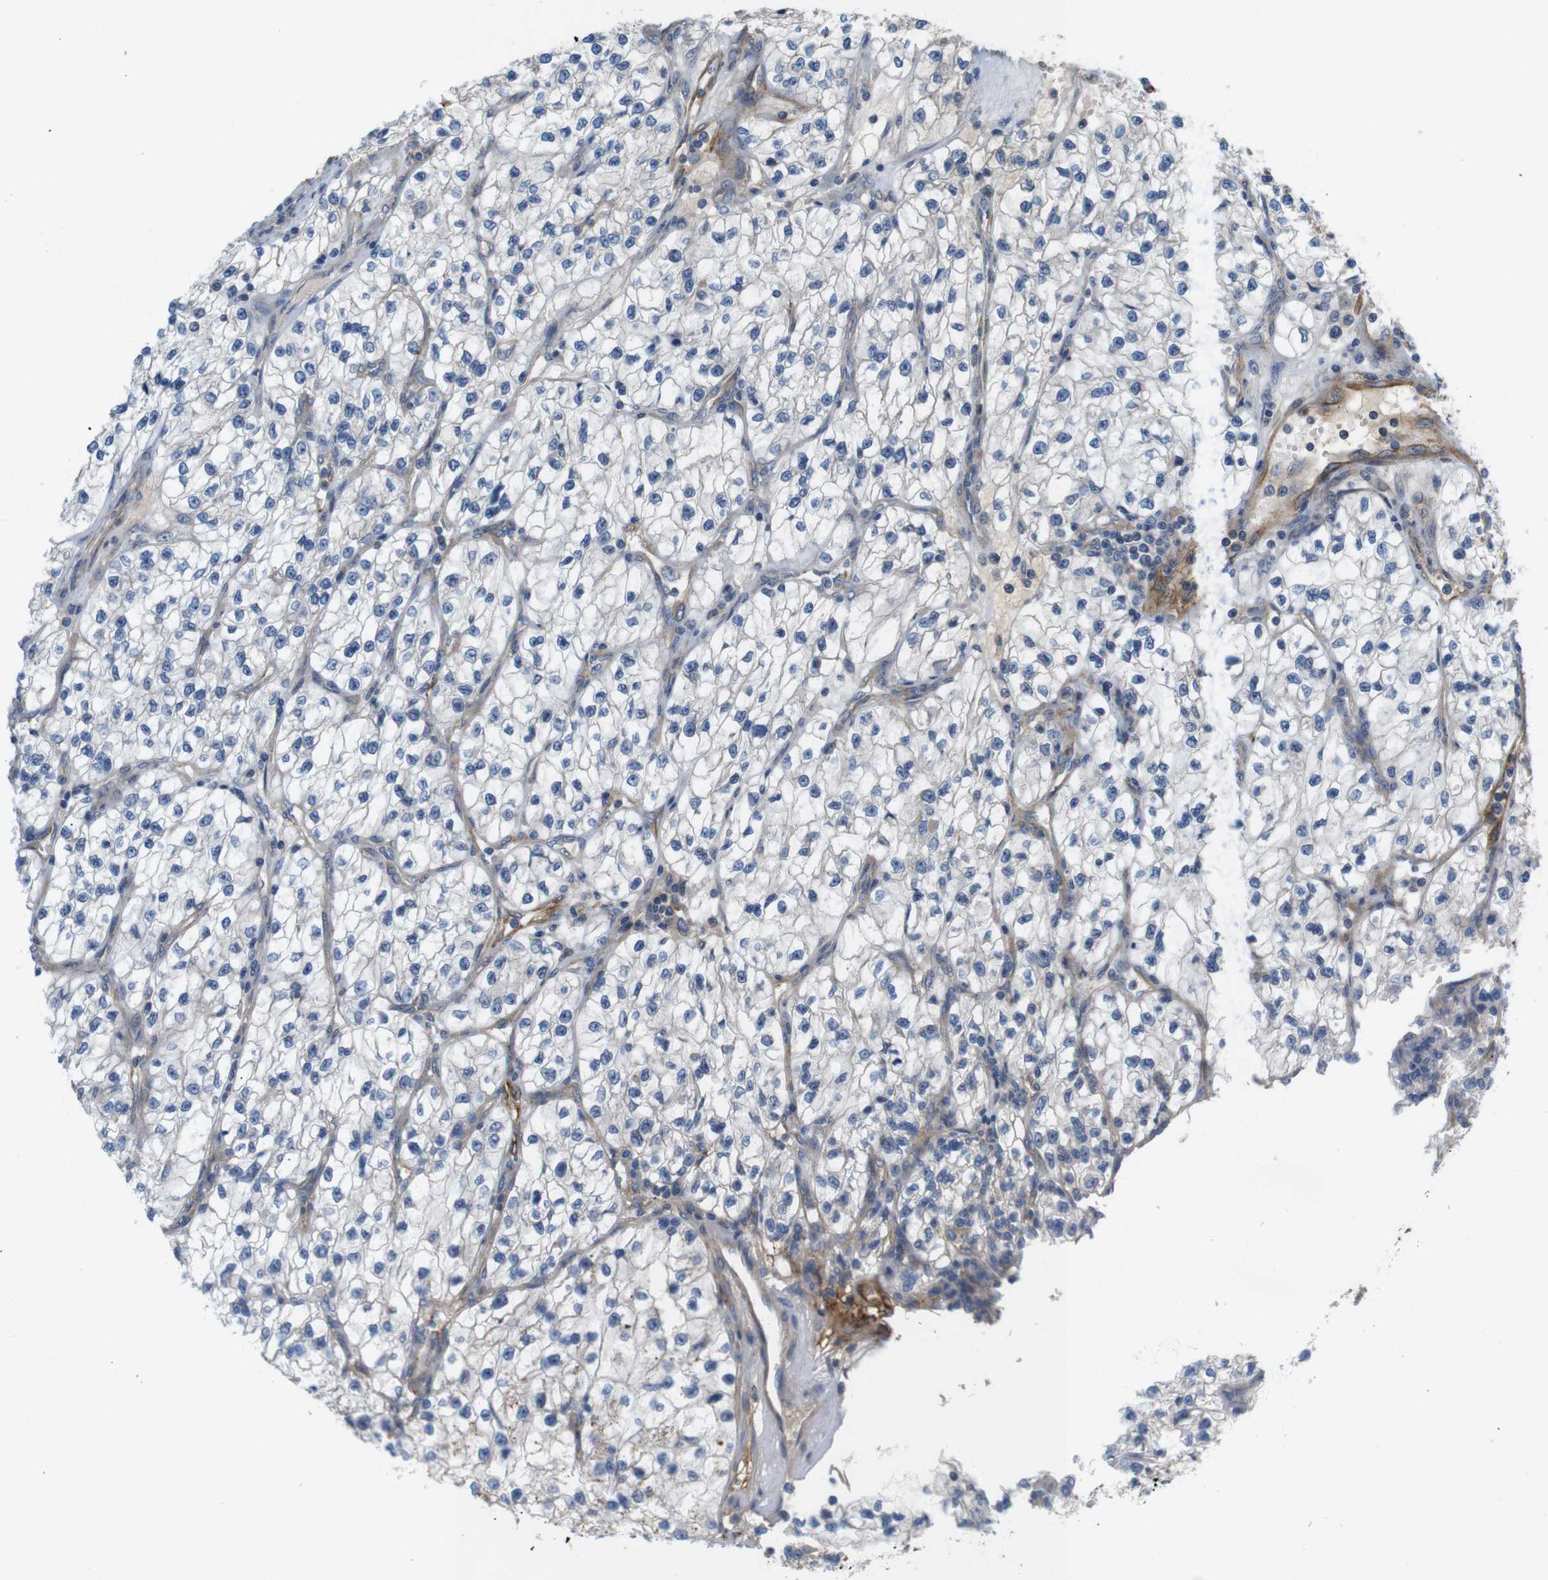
{"staining": {"intensity": "negative", "quantity": "none", "location": "none"}, "tissue": "renal cancer", "cell_type": "Tumor cells", "image_type": "cancer", "snomed": [{"axis": "morphology", "description": "Adenocarcinoma, NOS"}, {"axis": "topography", "description": "Kidney"}], "caption": "High power microscopy image of an immunohistochemistry (IHC) micrograph of renal adenocarcinoma, revealing no significant staining in tumor cells. (Brightfield microscopy of DAB immunohistochemistry at high magnification).", "gene": "BVES", "patient": {"sex": "female", "age": 57}}